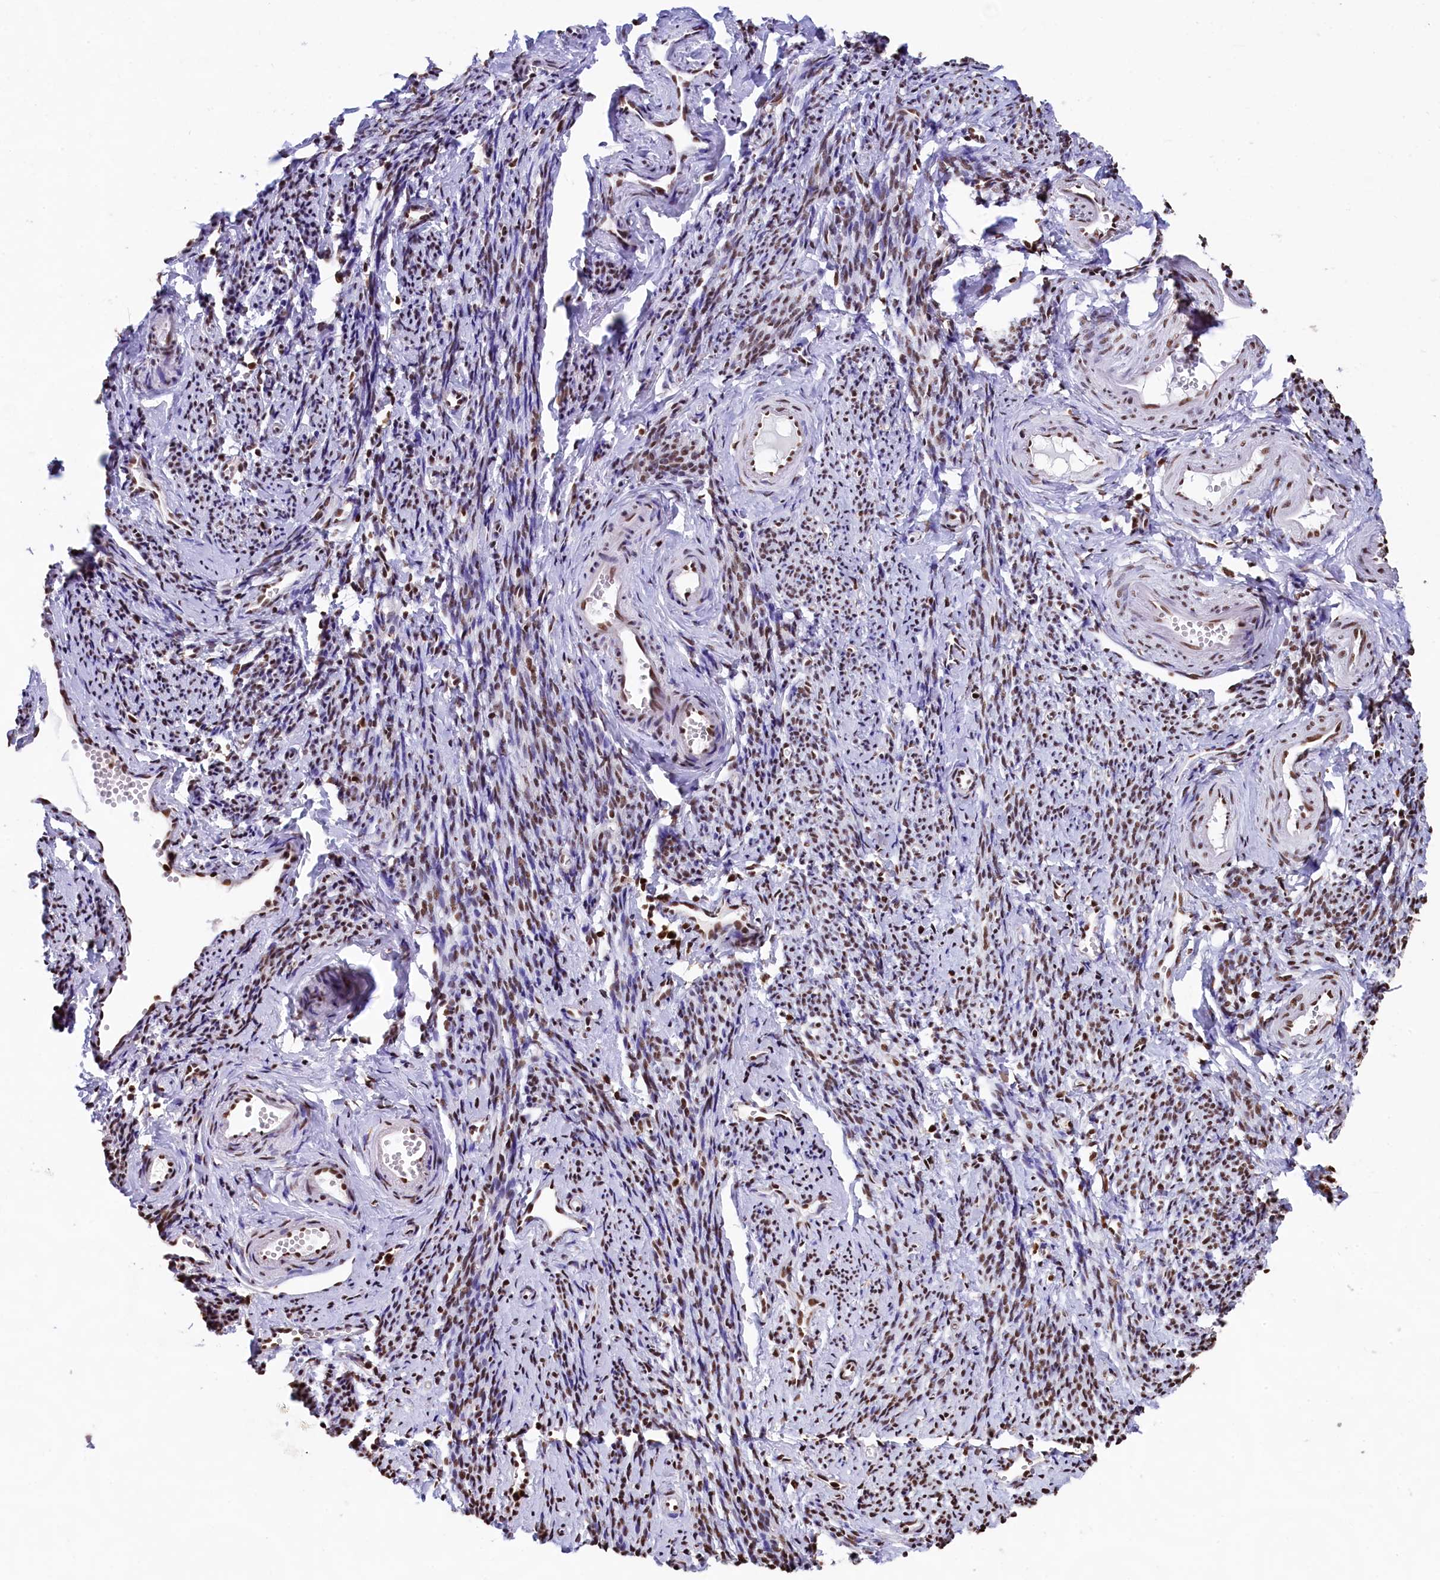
{"staining": {"intensity": "moderate", "quantity": ">75%", "location": "nuclear"}, "tissue": "smooth muscle", "cell_type": "Smooth muscle cells", "image_type": "normal", "snomed": [{"axis": "morphology", "description": "Normal tissue, NOS"}, {"axis": "topography", "description": "Smooth muscle"}, {"axis": "topography", "description": "Uterus"}], "caption": "Immunohistochemical staining of benign human smooth muscle reveals moderate nuclear protein staining in about >75% of smooth muscle cells.", "gene": "SNRPD2", "patient": {"sex": "female", "age": 59}}